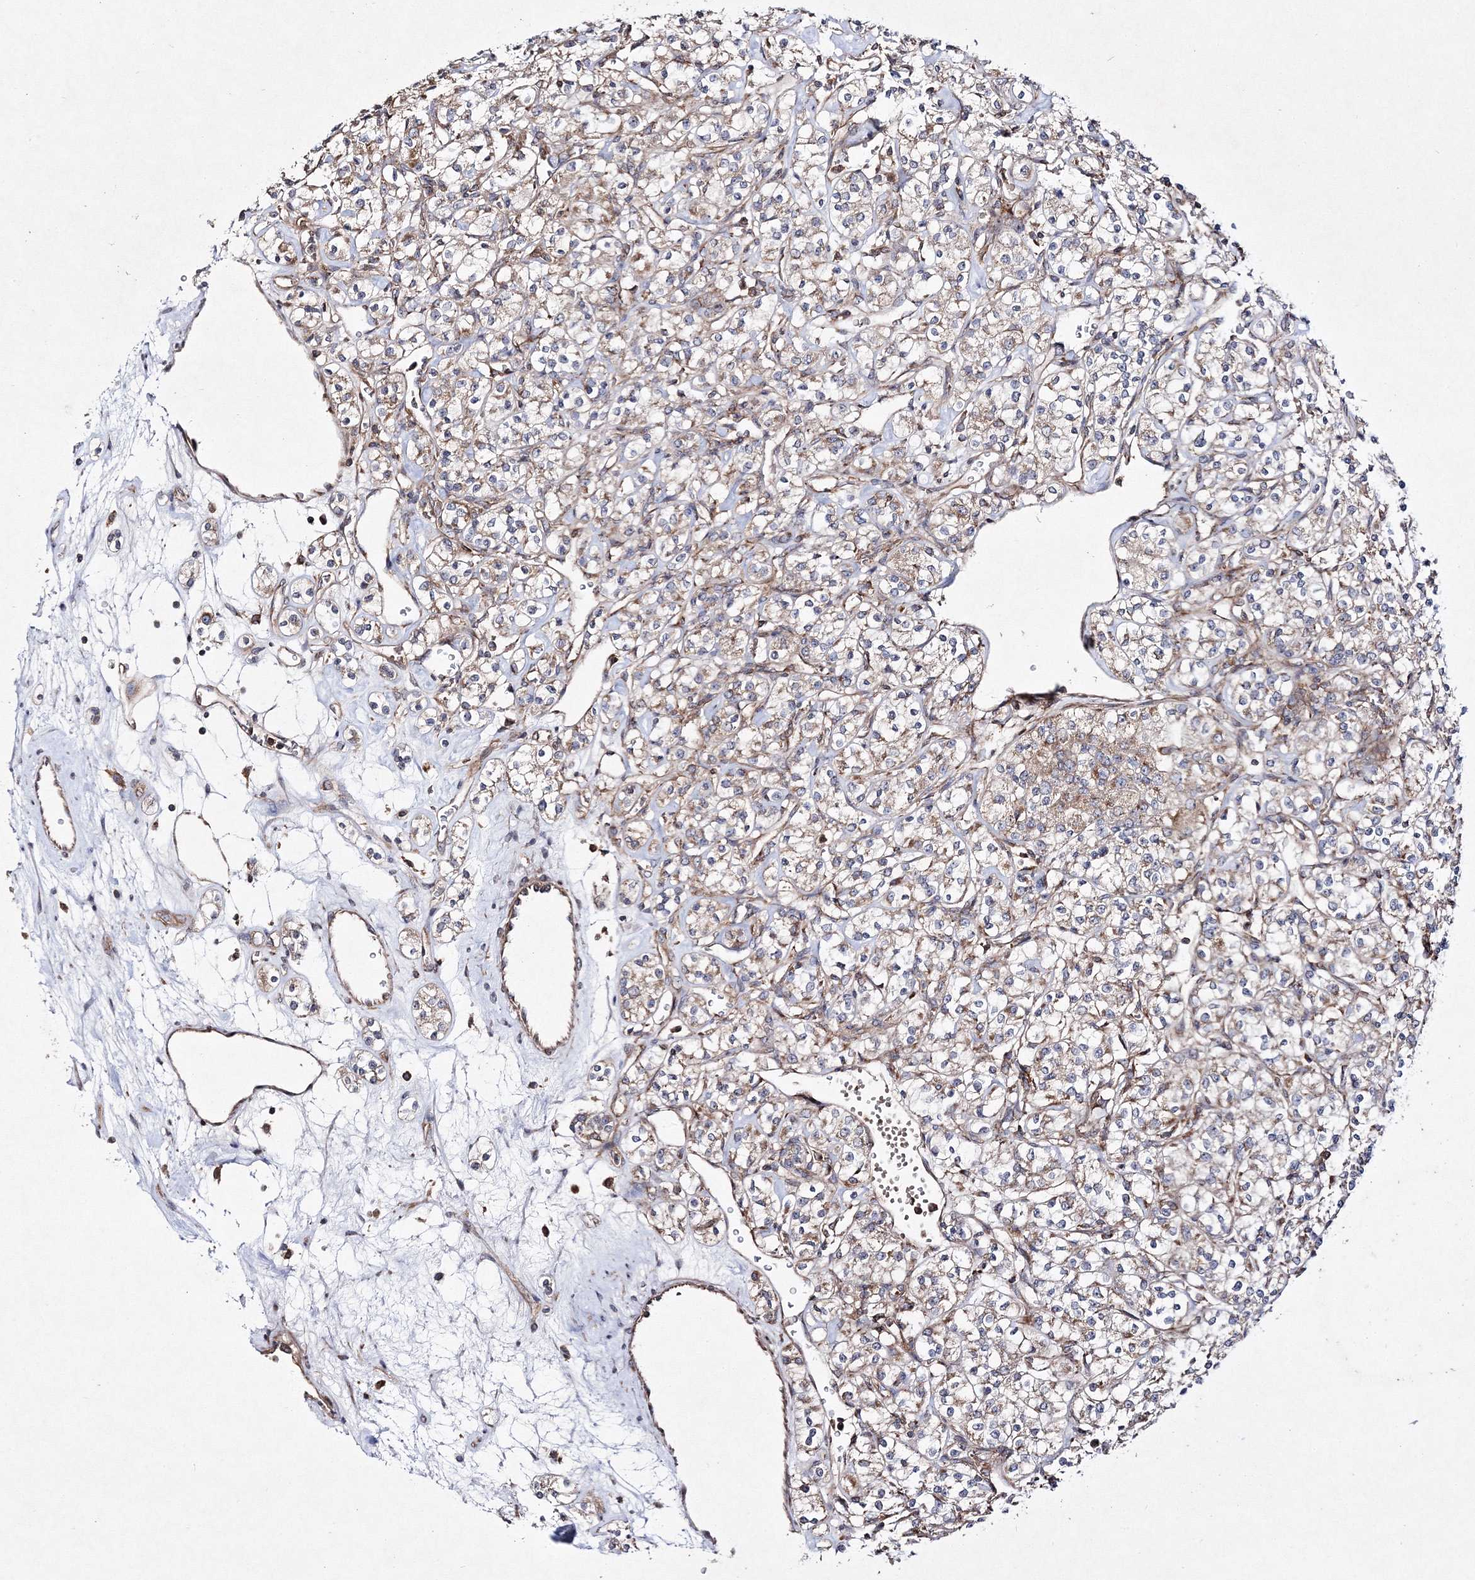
{"staining": {"intensity": "negative", "quantity": "none", "location": "none"}, "tissue": "renal cancer", "cell_type": "Tumor cells", "image_type": "cancer", "snomed": [{"axis": "morphology", "description": "Adenocarcinoma, NOS"}, {"axis": "topography", "description": "Kidney"}], "caption": "IHC of human renal cancer (adenocarcinoma) displays no positivity in tumor cells.", "gene": "DNAJC13", "patient": {"sex": "male", "age": 77}}